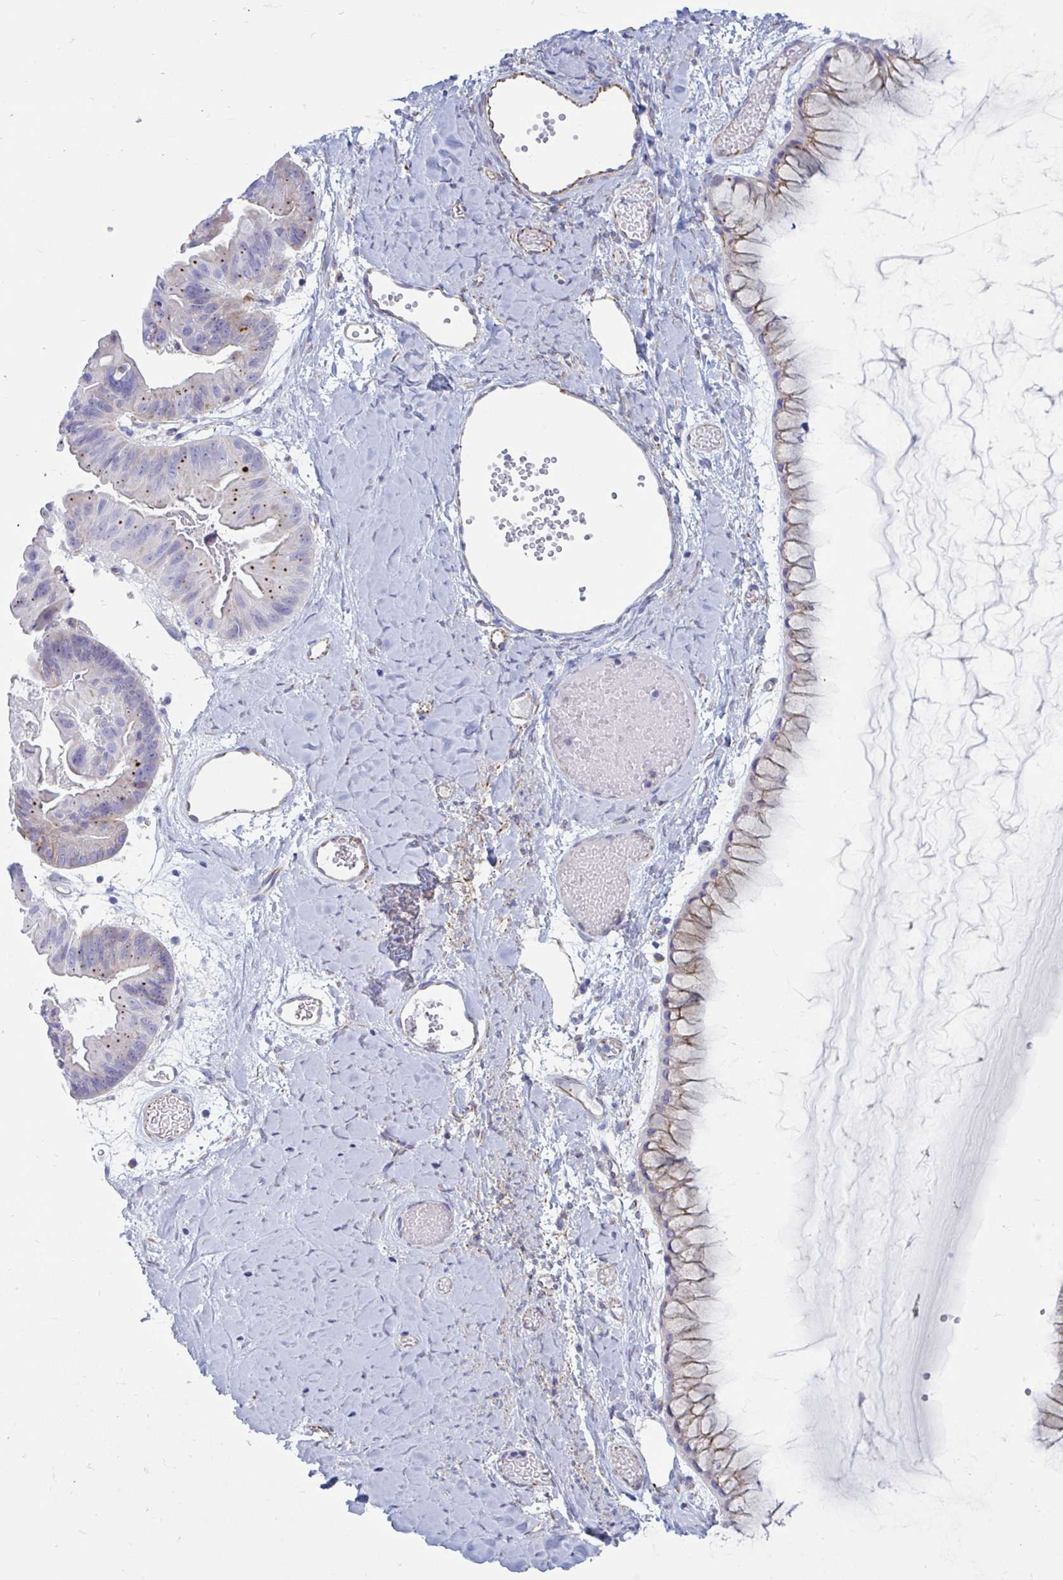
{"staining": {"intensity": "moderate", "quantity": "<25%", "location": "cytoplasmic/membranous"}, "tissue": "ovarian cancer", "cell_type": "Tumor cells", "image_type": "cancer", "snomed": [{"axis": "morphology", "description": "Cystadenocarcinoma, mucinous, NOS"}, {"axis": "topography", "description": "Ovary"}], "caption": "Immunohistochemistry (IHC) micrograph of neoplastic tissue: human mucinous cystadenocarcinoma (ovarian) stained using immunohistochemistry (IHC) displays low levels of moderate protein expression localized specifically in the cytoplasmic/membranous of tumor cells, appearing as a cytoplasmic/membranous brown color.", "gene": "SLC9A6", "patient": {"sex": "female", "age": 61}}